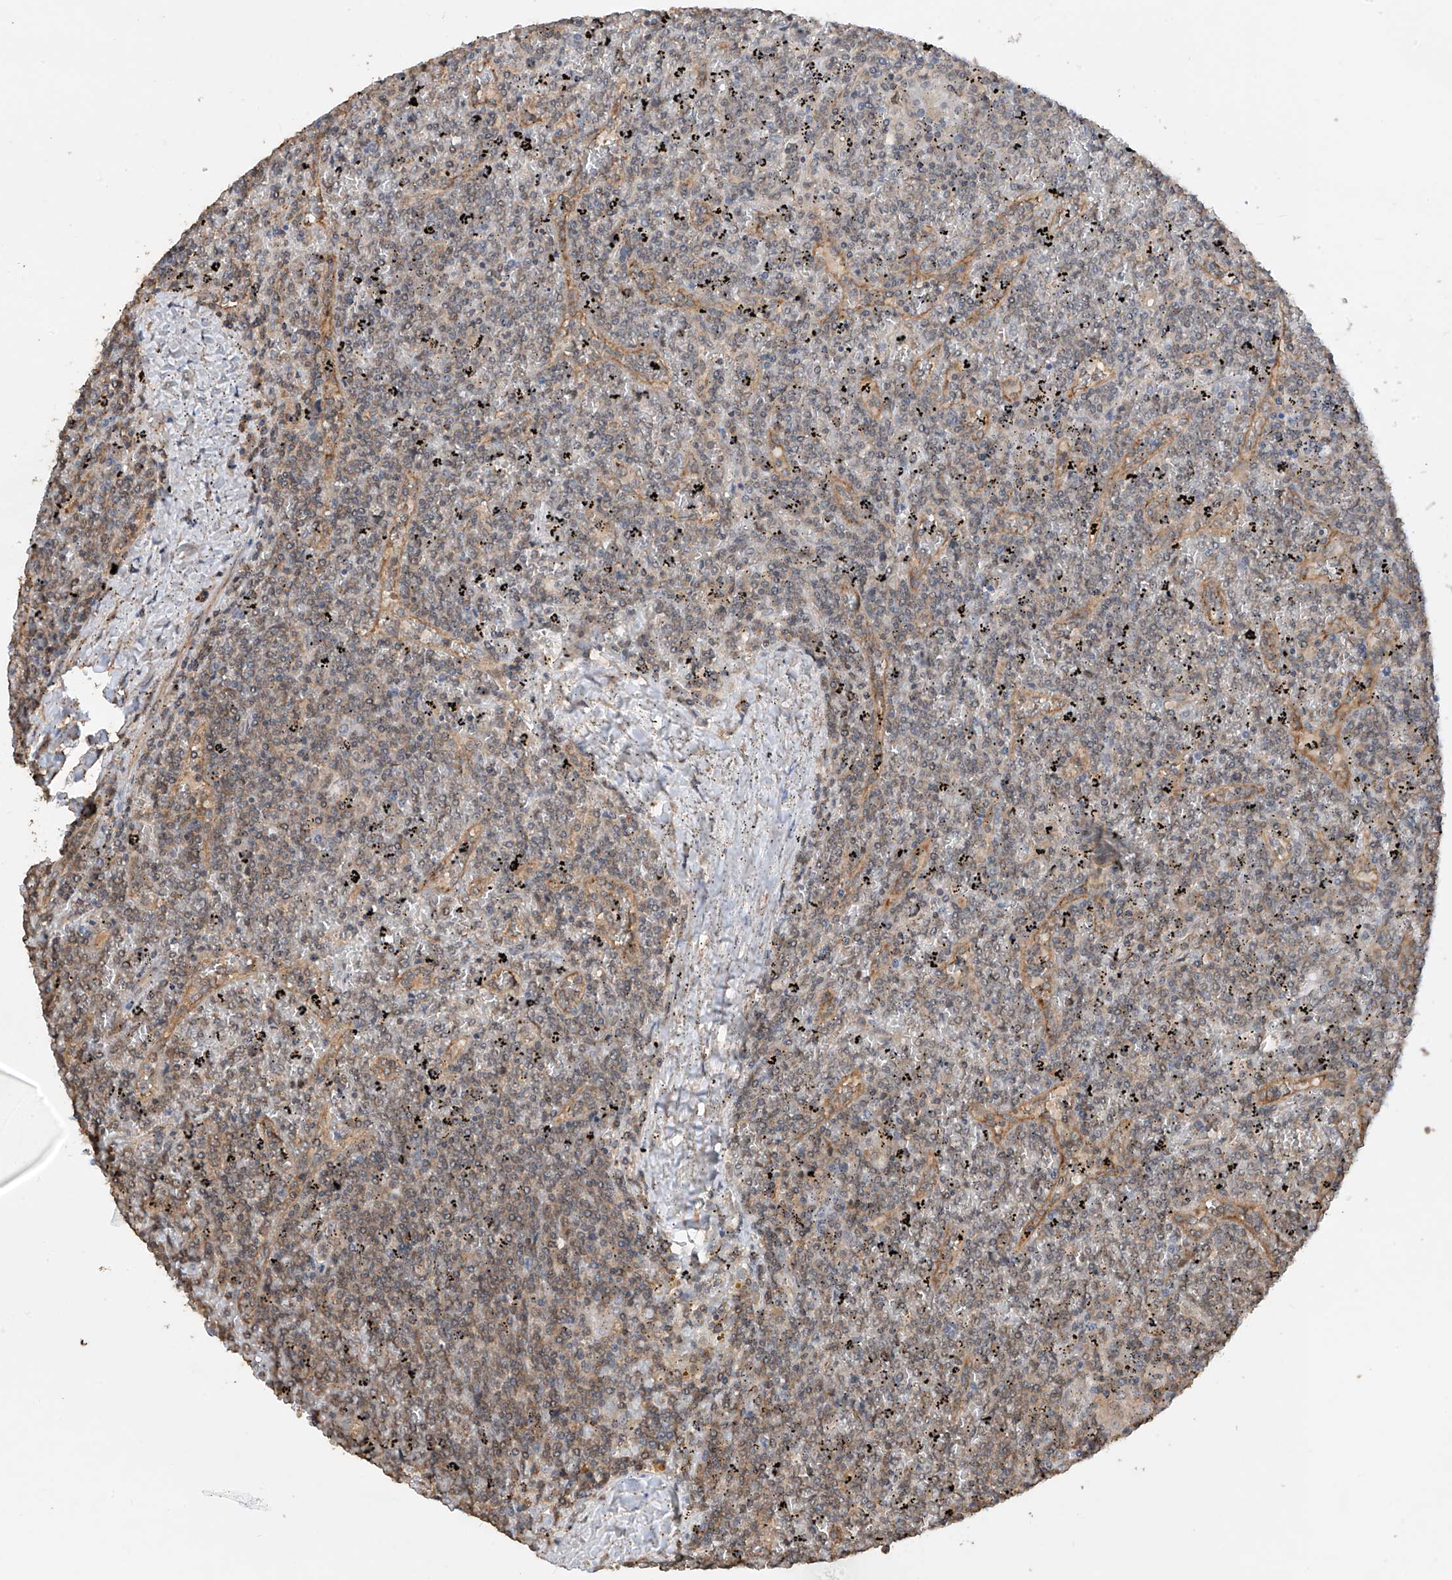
{"staining": {"intensity": "weak", "quantity": "<25%", "location": "cytoplasmic/membranous"}, "tissue": "lymphoma", "cell_type": "Tumor cells", "image_type": "cancer", "snomed": [{"axis": "morphology", "description": "Malignant lymphoma, non-Hodgkin's type, Low grade"}, {"axis": "topography", "description": "Spleen"}], "caption": "High magnification brightfield microscopy of lymphoma stained with DAB (brown) and counterstained with hematoxylin (blue): tumor cells show no significant expression.", "gene": "RPAIN", "patient": {"sex": "female", "age": 19}}